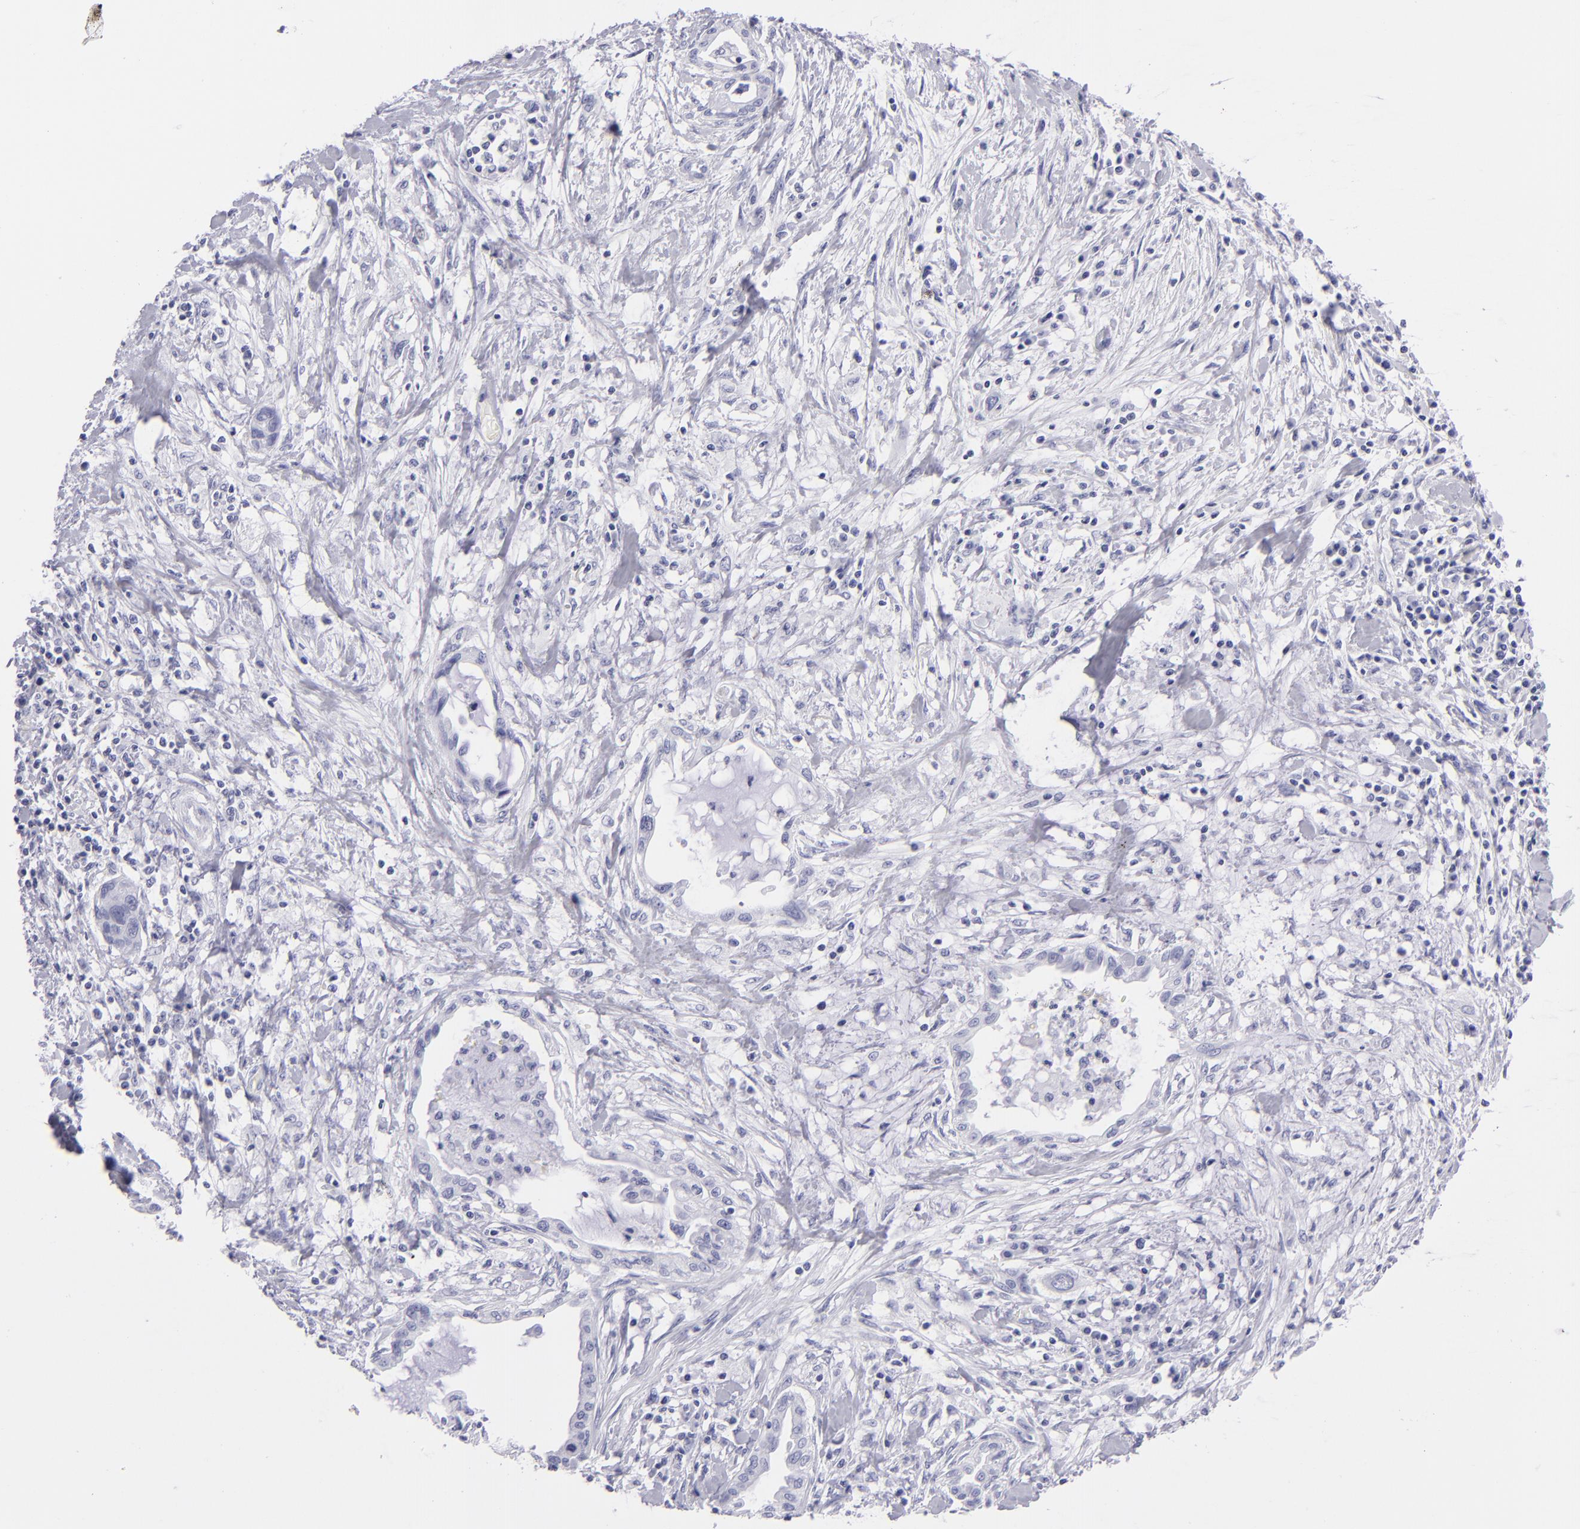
{"staining": {"intensity": "negative", "quantity": "none", "location": "none"}, "tissue": "pancreatic cancer", "cell_type": "Tumor cells", "image_type": "cancer", "snomed": [{"axis": "morphology", "description": "Adenocarcinoma, NOS"}, {"axis": "topography", "description": "Pancreas"}], "caption": "Protein analysis of pancreatic cancer (adenocarcinoma) shows no significant expression in tumor cells.", "gene": "PRPH", "patient": {"sex": "female", "age": 64}}